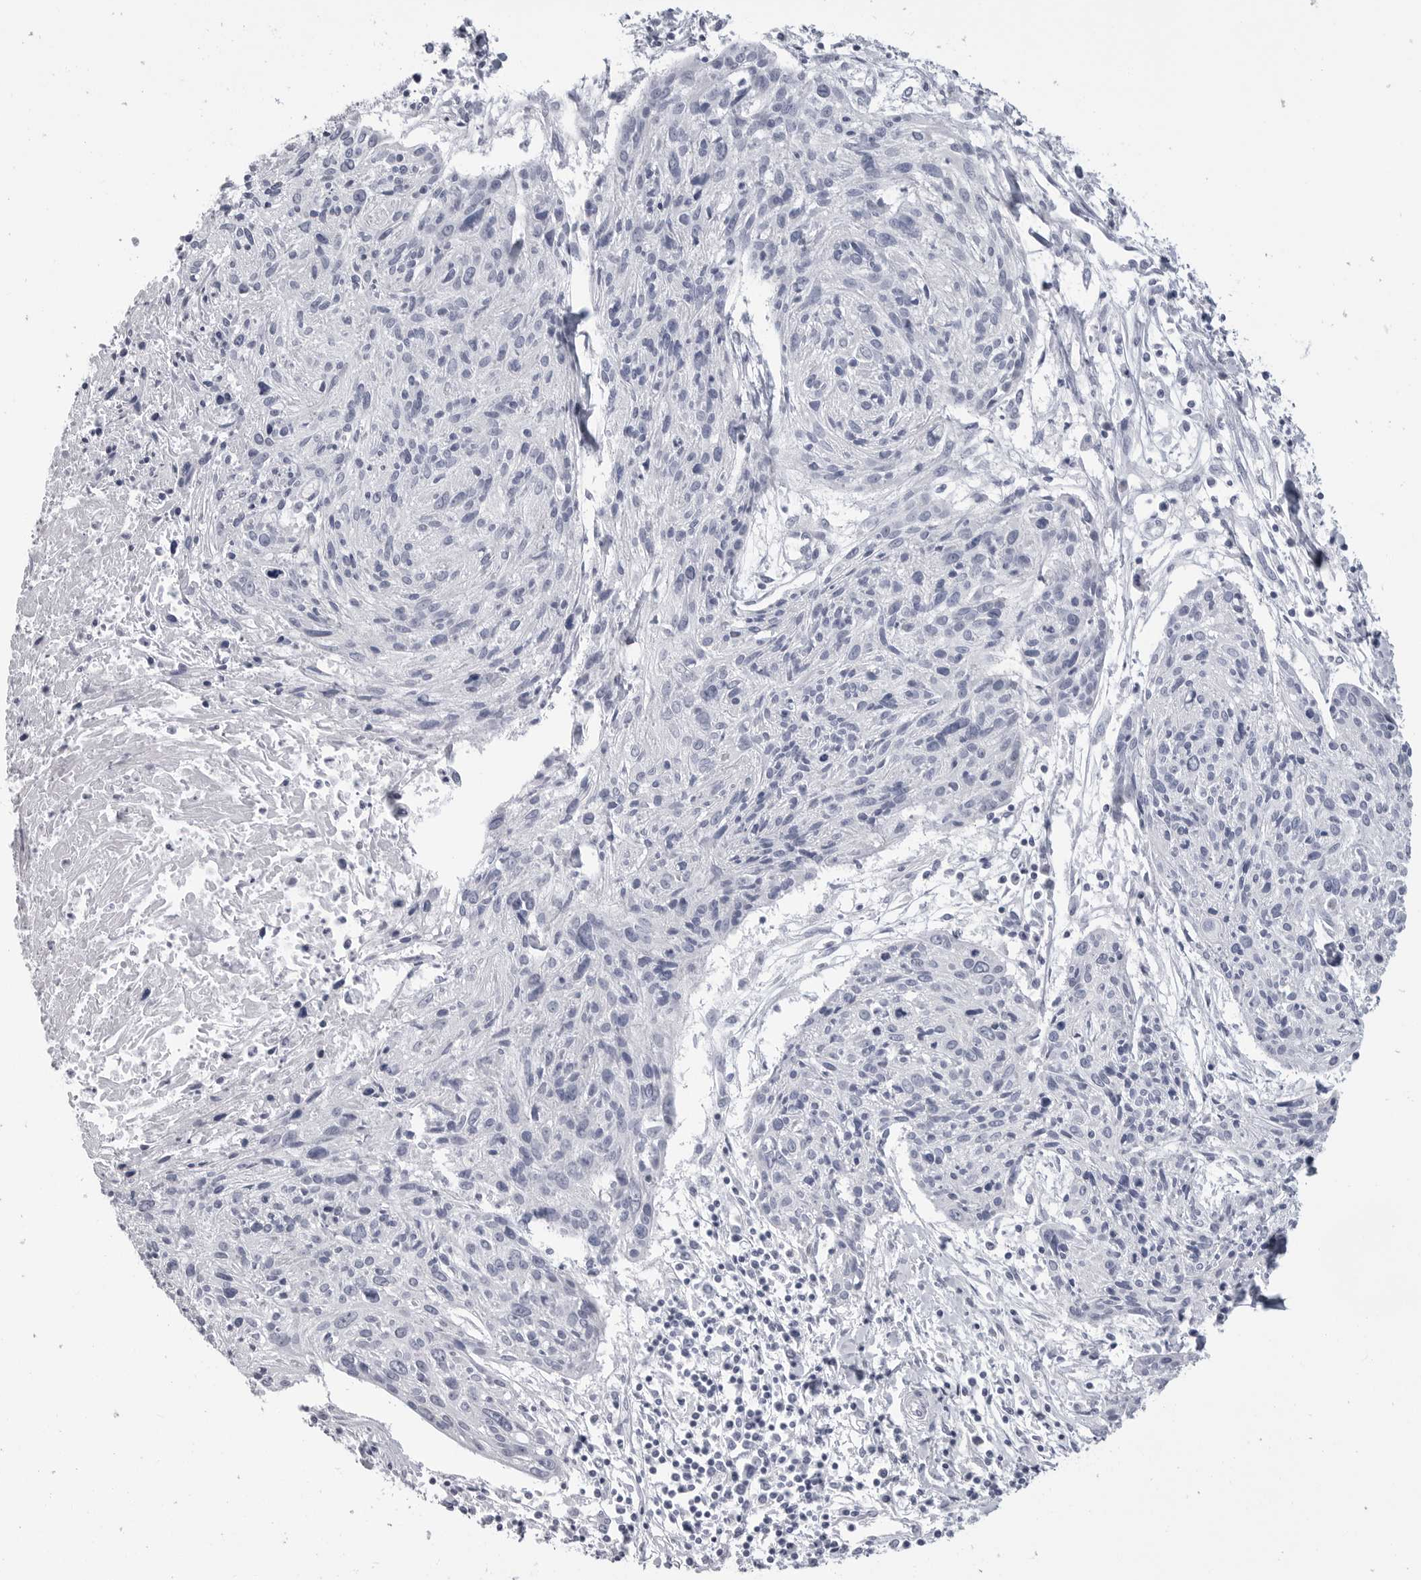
{"staining": {"intensity": "negative", "quantity": "none", "location": "none"}, "tissue": "cervical cancer", "cell_type": "Tumor cells", "image_type": "cancer", "snomed": [{"axis": "morphology", "description": "Squamous cell carcinoma, NOS"}, {"axis": "topography", "description": "Cervix"}], "caption": "An immunohistochemistry histopathology image of squamous cell carcinoma (cervical) is shown. There is no staining in tumor cells of squamous cell carcinoma (cervical).", "gene": "PGA3", "patient": {"sex": "female", "age": 51}}